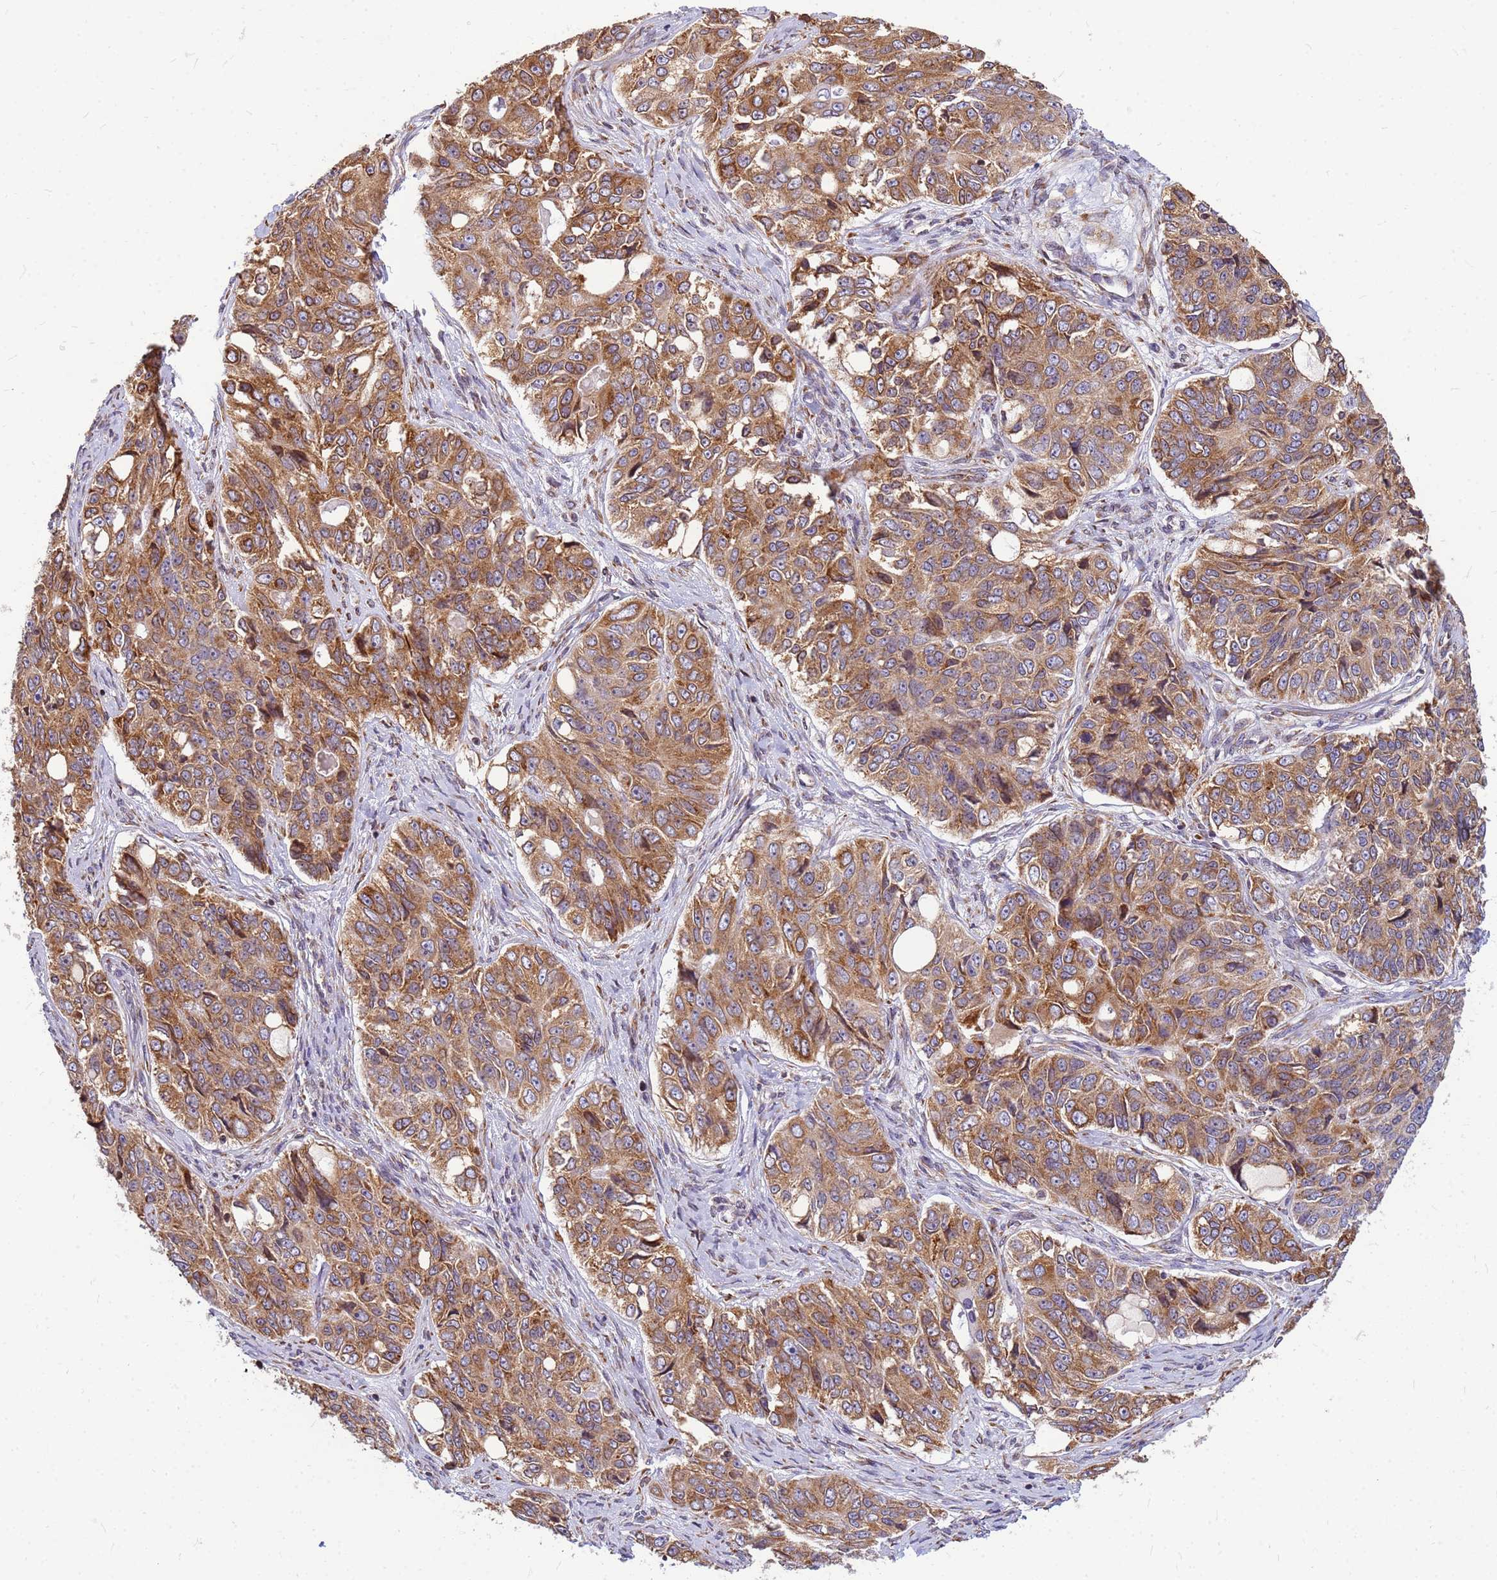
{"staining": {"intensity": "moderate", "quantity": ">75%", "location": "cytoplasmic/membranous"}, "tissue": "ovarian cancer", "cell_type": "Tumor cells", "image_type": "cancer", "snomed": [{"axis": "morphology", "description": "Carcinoma, endometroid"}, {"axis": "topography", "description": "Ovary"}], "caption": "The micrograph displays a brown stain indicating the presence of a protein in the cytoplasmic/membranous of tumor cells in ovarian cancer (endometroid carcinoma).", "gene": "SSR4", "patient": {"sex": "female", "age": 51}}